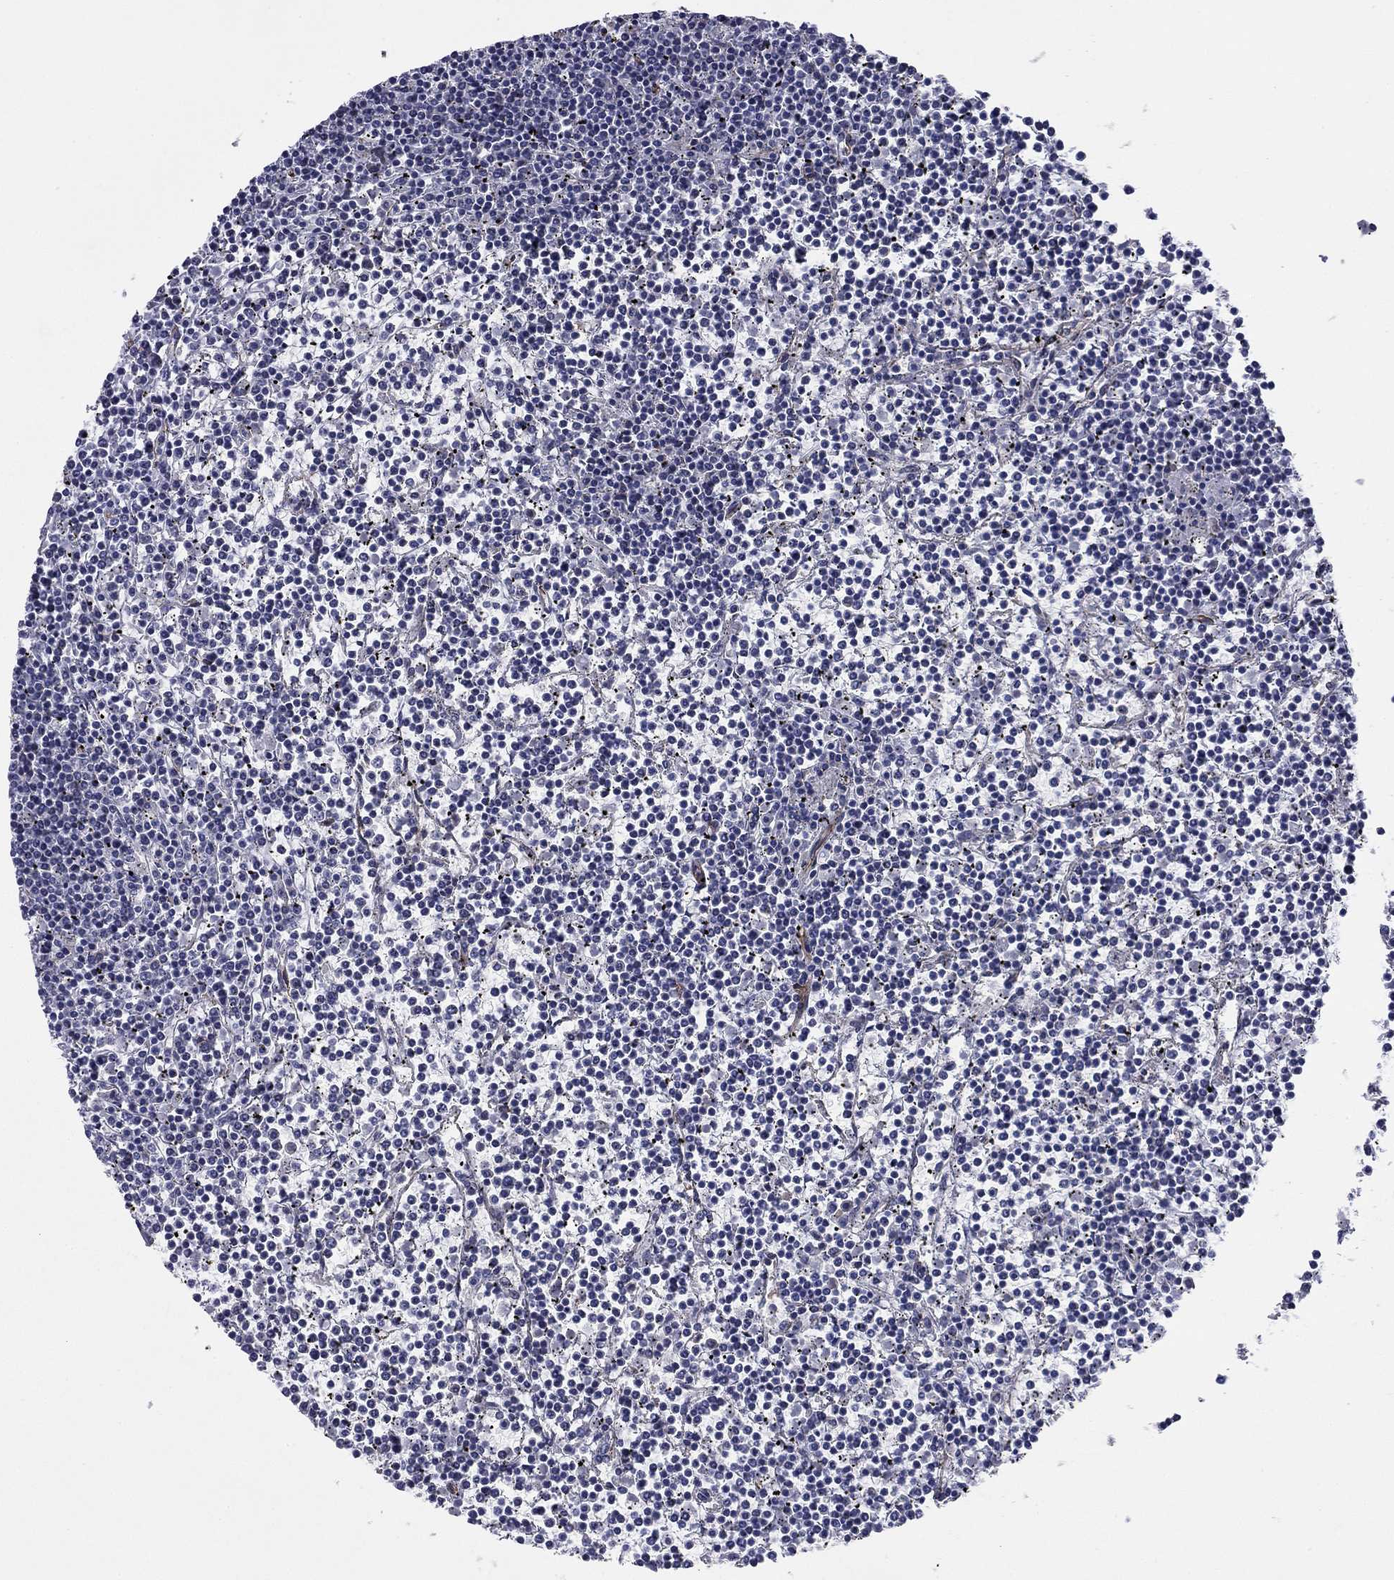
{"staining": {"intensity": "negative", "quantity": "none", "location": "none"}, "tissue": "lymphoma", "cell_type": "Tumor cells", "image_type": "cancer", "snomed": [{"axis": "morphology", "description": "Malignant lymphoma, non-Hodgkin's type, Low grade"}, {"axis": "topography", "description": "Spleen"}], "caption": "DAB immunohistochemical staining of human lymphoma demonstrates no significant expression in tumor cells. (Brightfield microscopy of DAB (3,3'-diaminobenzidine) immunohistochemistry at high magnification).", "gene": "TCHH", "patient": {"sex": "female", "age": 19}}